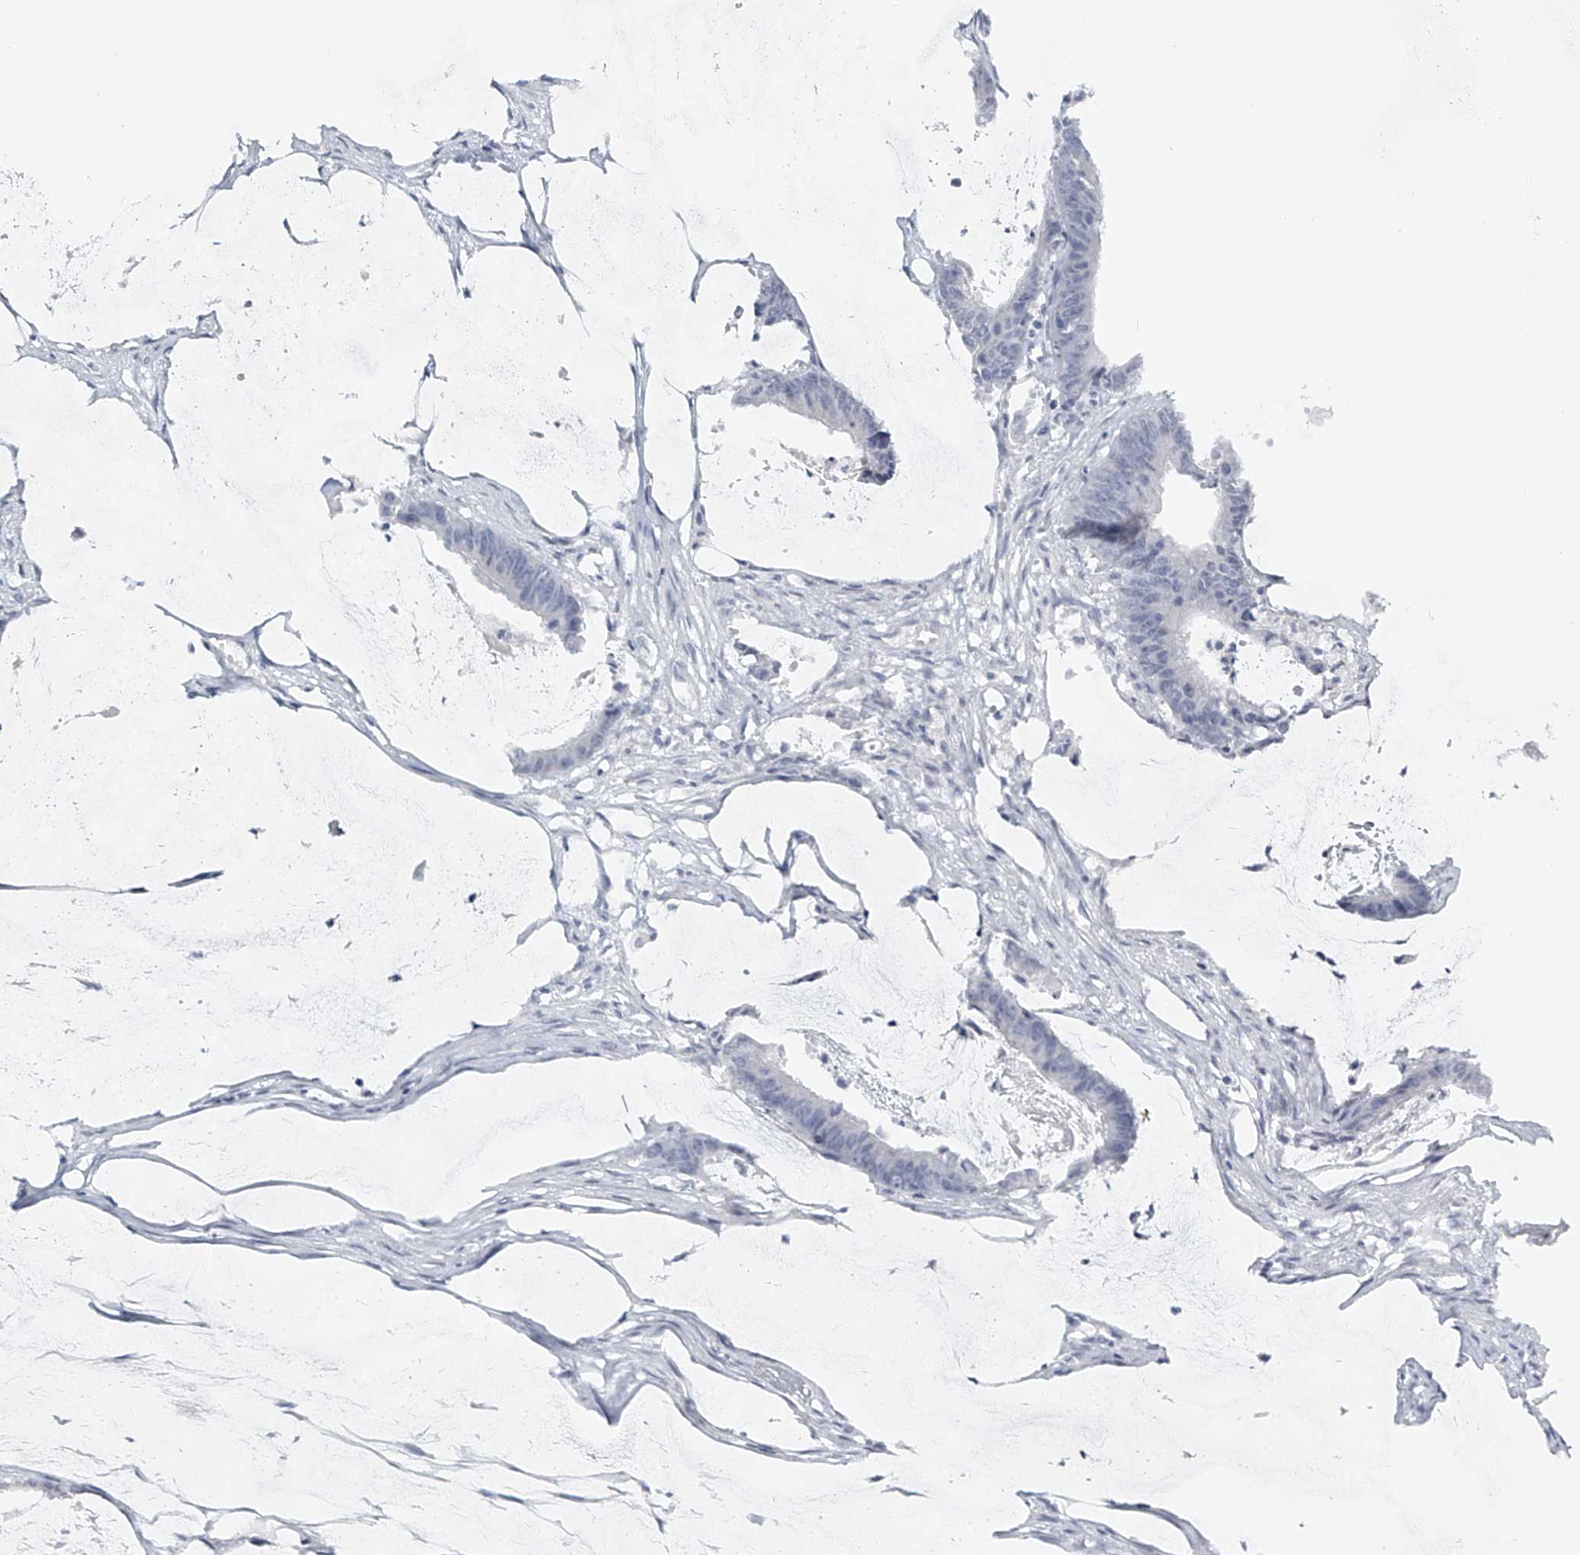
{"staining": {"intensity": "negative", "quantity": "none", "location": "none"}, "tissue": "colorectal cancer", "cell_type": "Tumor cells", "image_type": "cancer", "snomed": [{"axis": "morphology", "description": "Adenocarcinoma, NOS"}, {"axis": "topography", "description": "Rectum"}], "caption": "High power microscopy image of an immunohistochemistry (IHC) photomicrograph of colorectal cancer (adenocarcinoma), revealing no significant positivity in tumor cells.", "gene": "FAT2", "patient": {"sex": "female", "age": 66}}